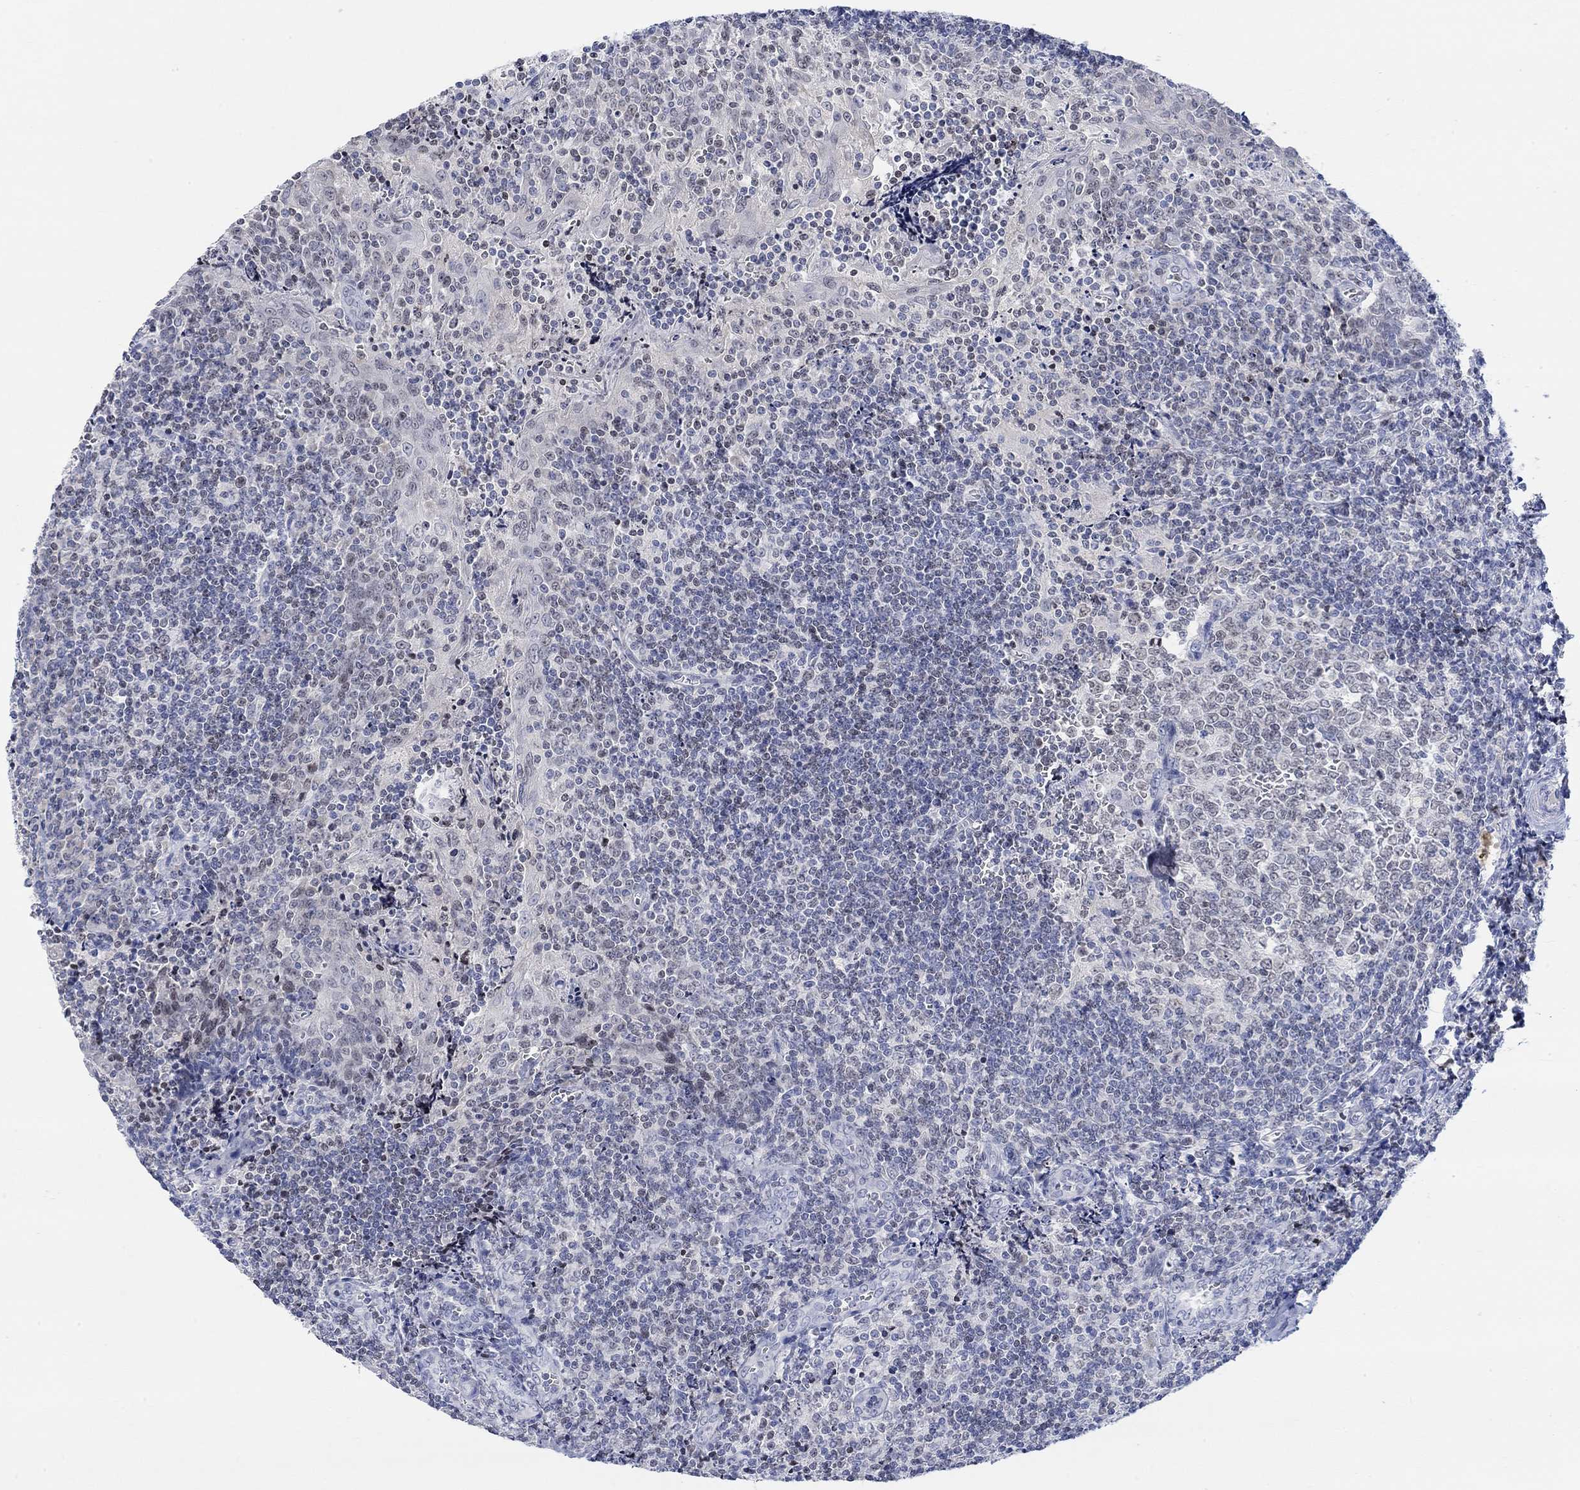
{"staining": {"intensity": "negative", "quantity": "none", "location": "none"}, "tissue": "tonsil", "cell_type": "Germinal center cells", "image_type": "normal", "snomed": [{"axis": "morphology", "description": "Normal tissue, NOS"}, {"axis": "morphology", "description": "Inflammation, NOS"}, {"axis": "topography", "description": "Tonsil"}], "caption": "This micrograph is of unremarkable tonsil stained with immunohistochemistry to label a protein in brown with the nuclei are counter-stained blue. There is no expression in germinal center cells. (DAB immunohistochemistry with hematoxylin counter stain).", "gene": "ATP6V1E2", "patient": {"sex": "female", "age": 31}}